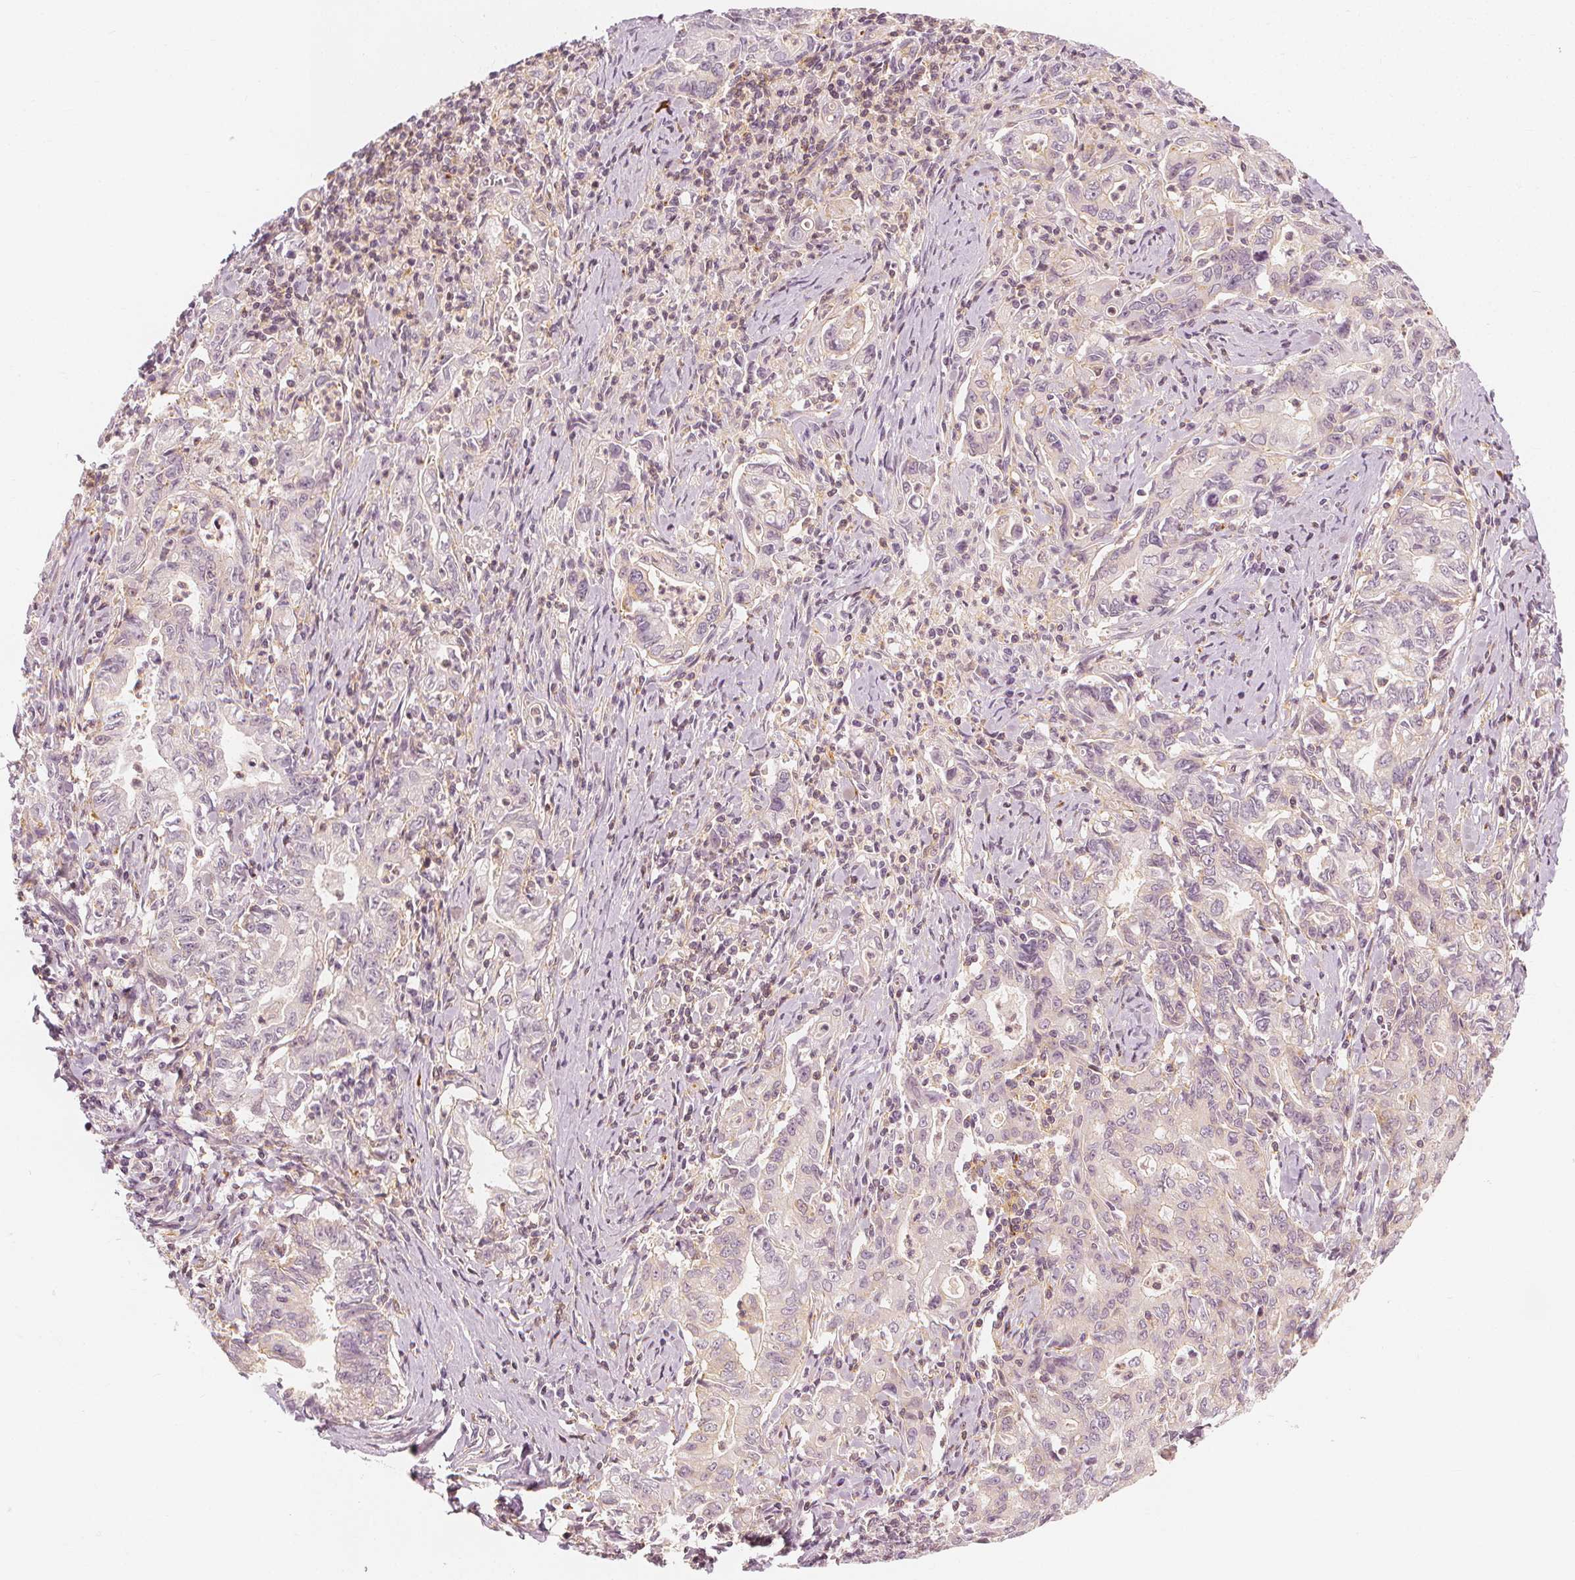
{"staining": {"intensity": "negative", "quantity": "none", "location": "none"}, "tissue": "stomach cancer", "cell_type": "Tumor cells", "image_type": "cancer", "snomed": [{"axis": "morphology", "description": "Adenocarcinoma, NOS"}, {"axis": "topography", "description": "Stomach, upper"}], "caption": "Stomach cancer stained for a protein using immunohistochemistry (IHC) exhibits no expression tumor cells.", "gene": "ARHGAP26", "patient": {"sex": "female", "age": 79}}